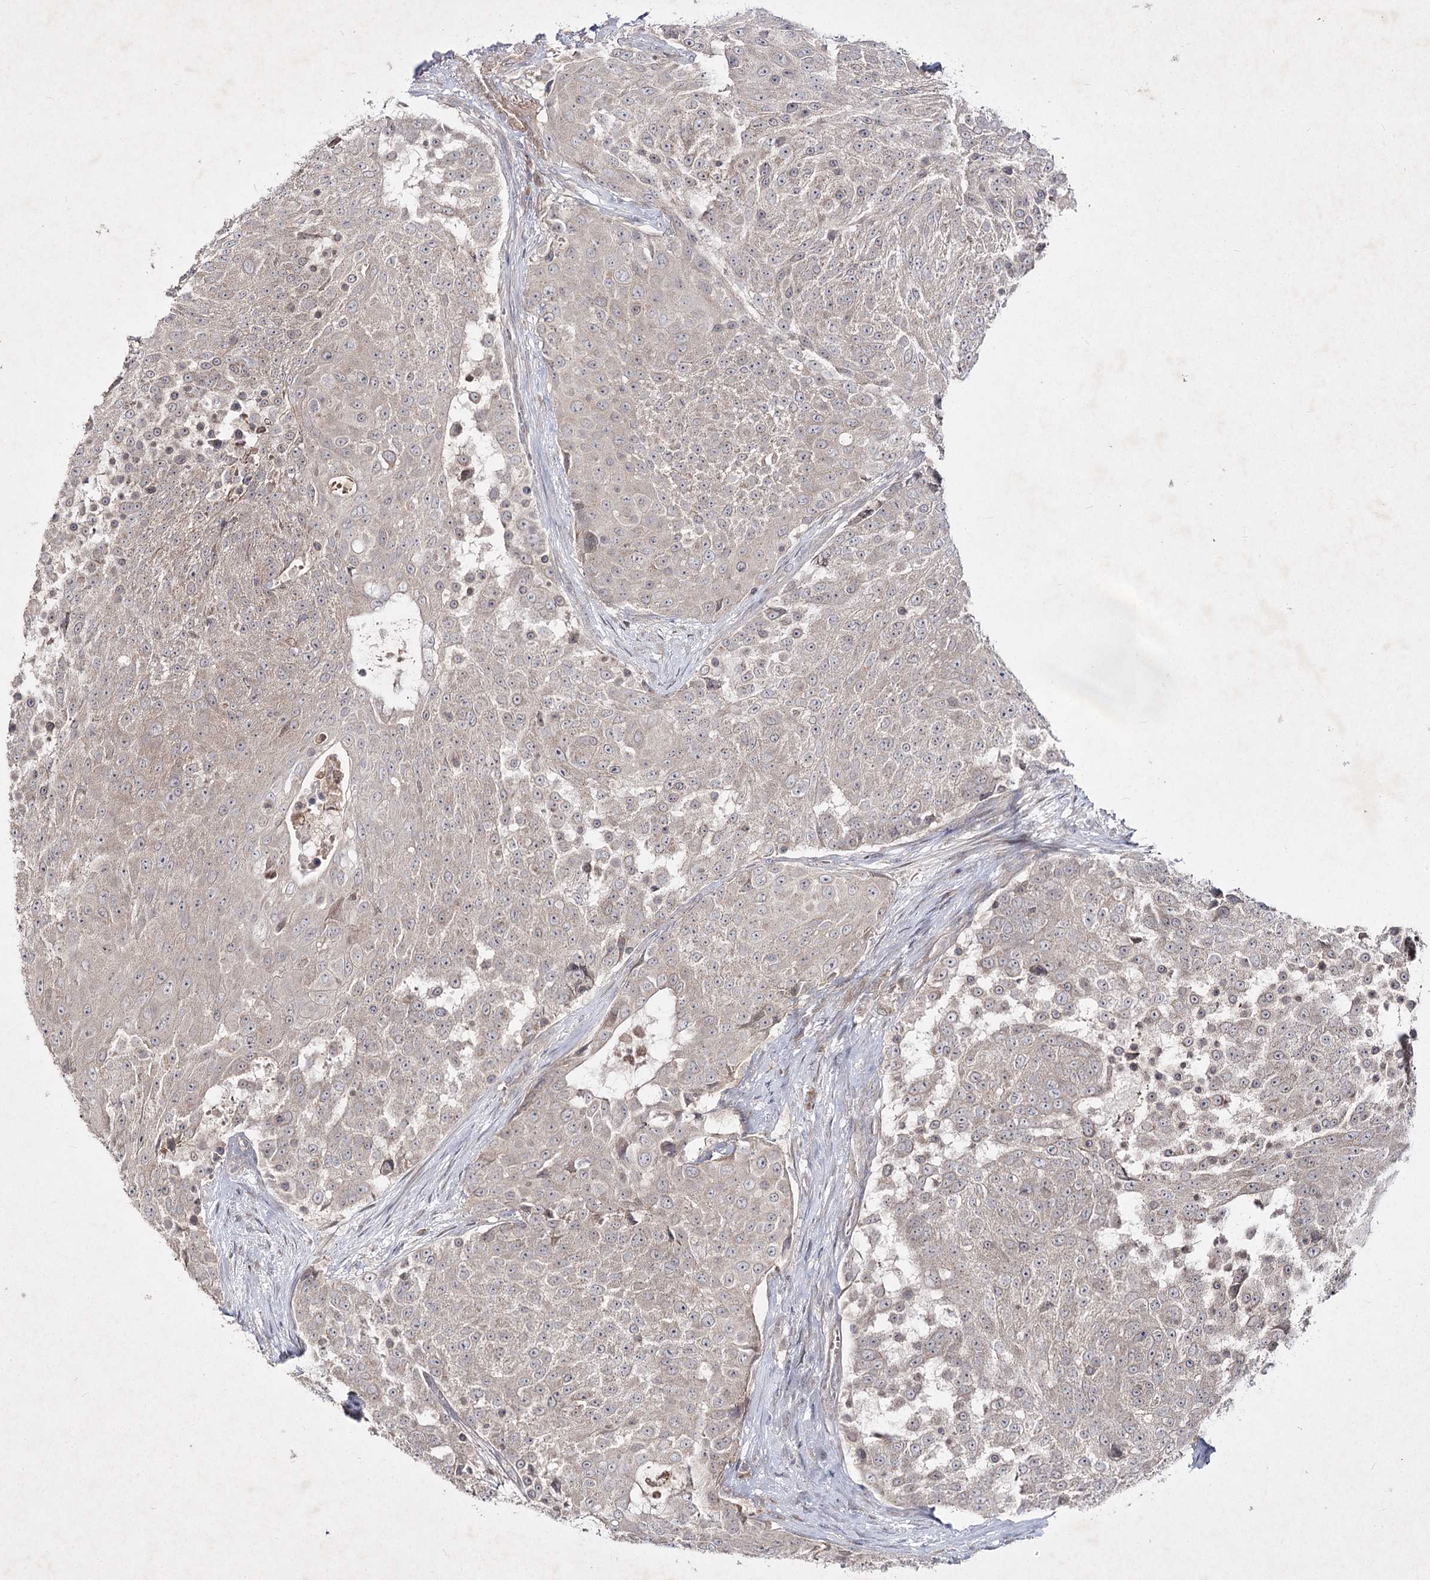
{"staining": {"intensity": "weak", "quantity": "25%-75%", "location": "cytoplasmic/membranous"}, "tissue": "urothelial cancer", "cell_type": "Tumor cells", "image_type": "cancer", "snomed": [{"axis": "morphology", "description": "Urothelial carcinoma, High grade"}, {"axis": "topography", "description": "Urinary bladder"}], "caption": "Brown immunohistochemical staining in human urothelial carcinoma (high-grade) demonstrates weak cytoplasmic/membranous staining in about 25%-75% of tumor cells. The staining was performed using DAB (3,3'-diaminobenzidine), with brown indicating positive protein expression. Nuclei are stained blue with hematoxylin.", "gene": "CIB2", "patient": {"sex": "female", "age": 63}}